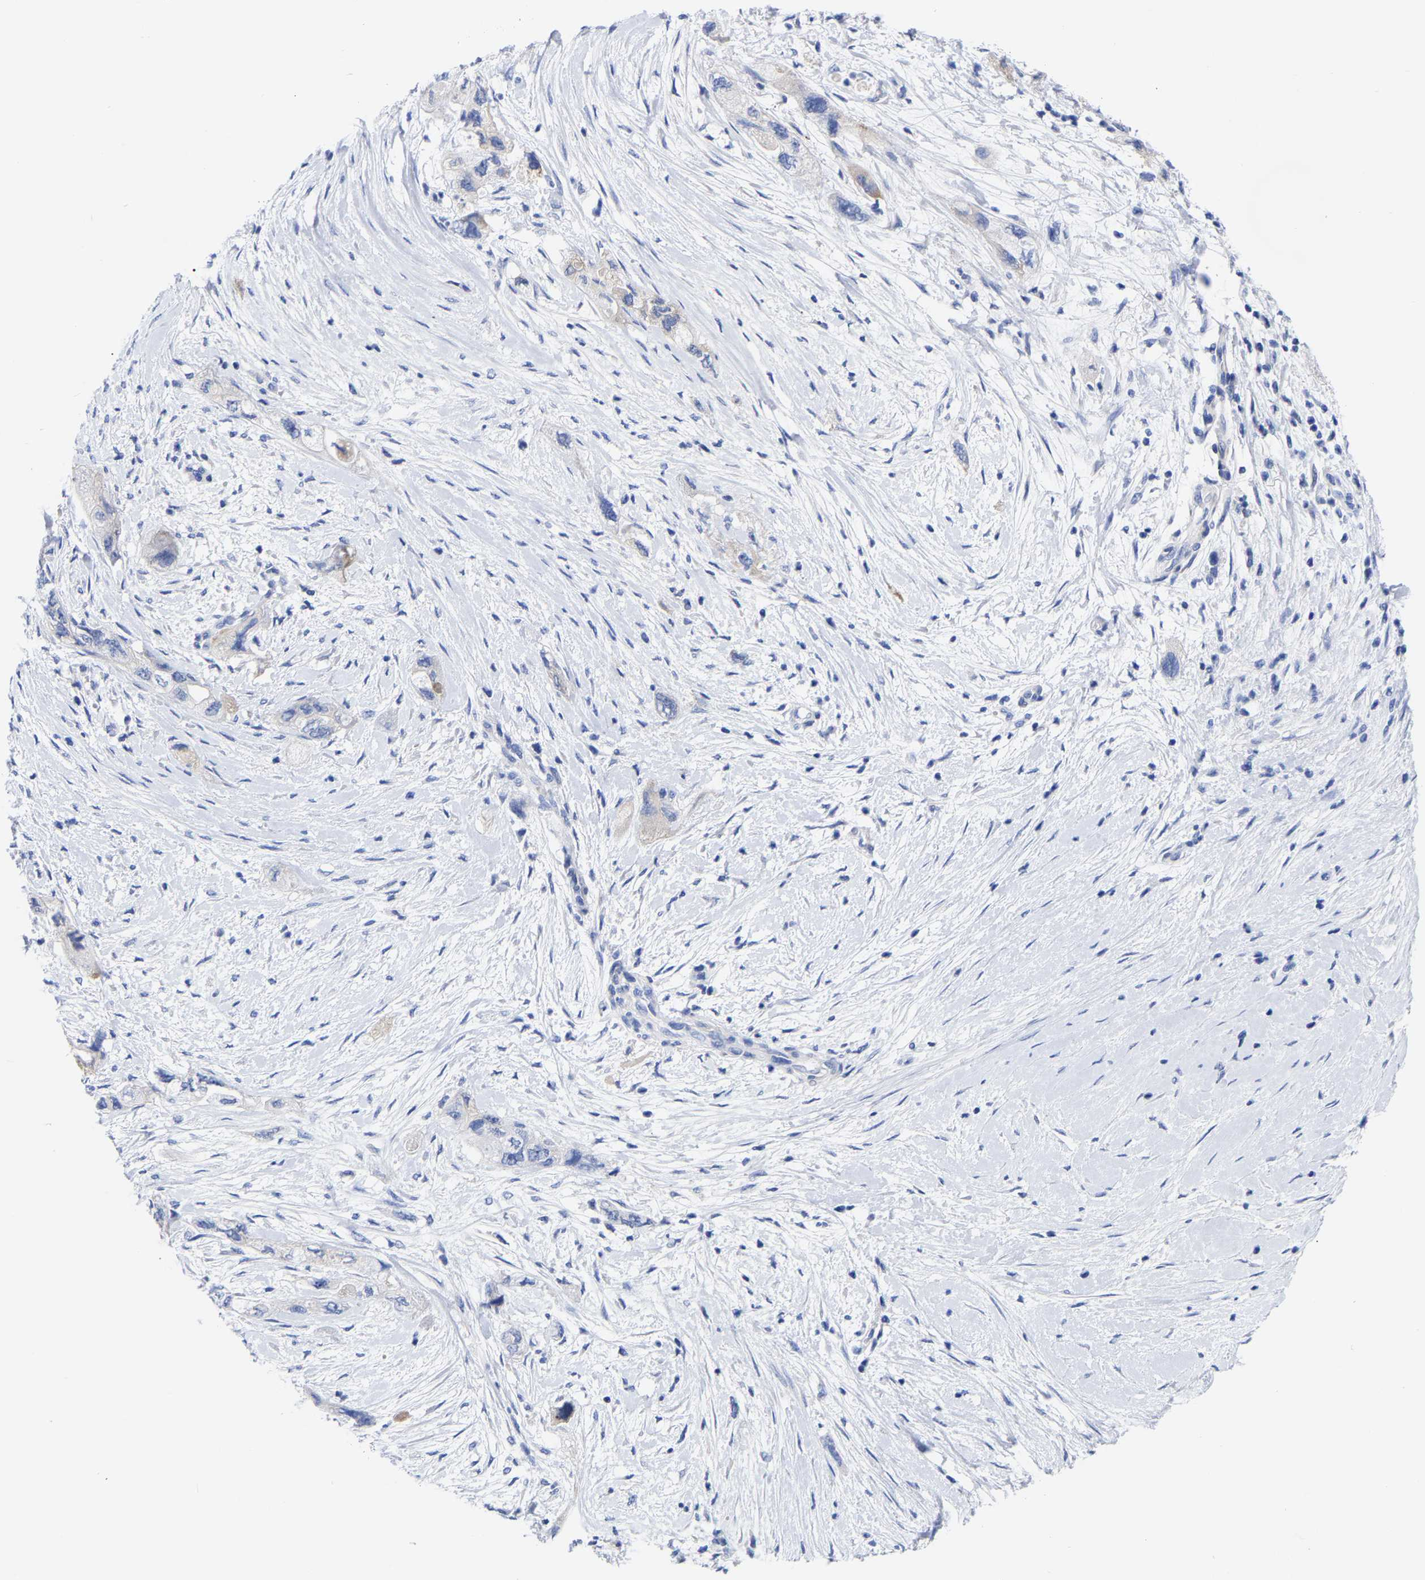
{"staining": {"intensity": "negative", "quantity": "none", "location": "none"}, "tissue": "pancreatic cancer", "cell_type": "Tumor cells", "image_type": "cancer", "snomed": [{"axis": "morphology", "description": "Adenocarcinoma, NOS"}, {"axis": "topography", "description": "Pancreas"}], "caption": "Immunohistochemical staining of human adenocarcinoma (pancreatic) exhibits no significant staining in tumor cells.", "gene": "CFAP298", "patient": {"sex": "female", "age": 73}}